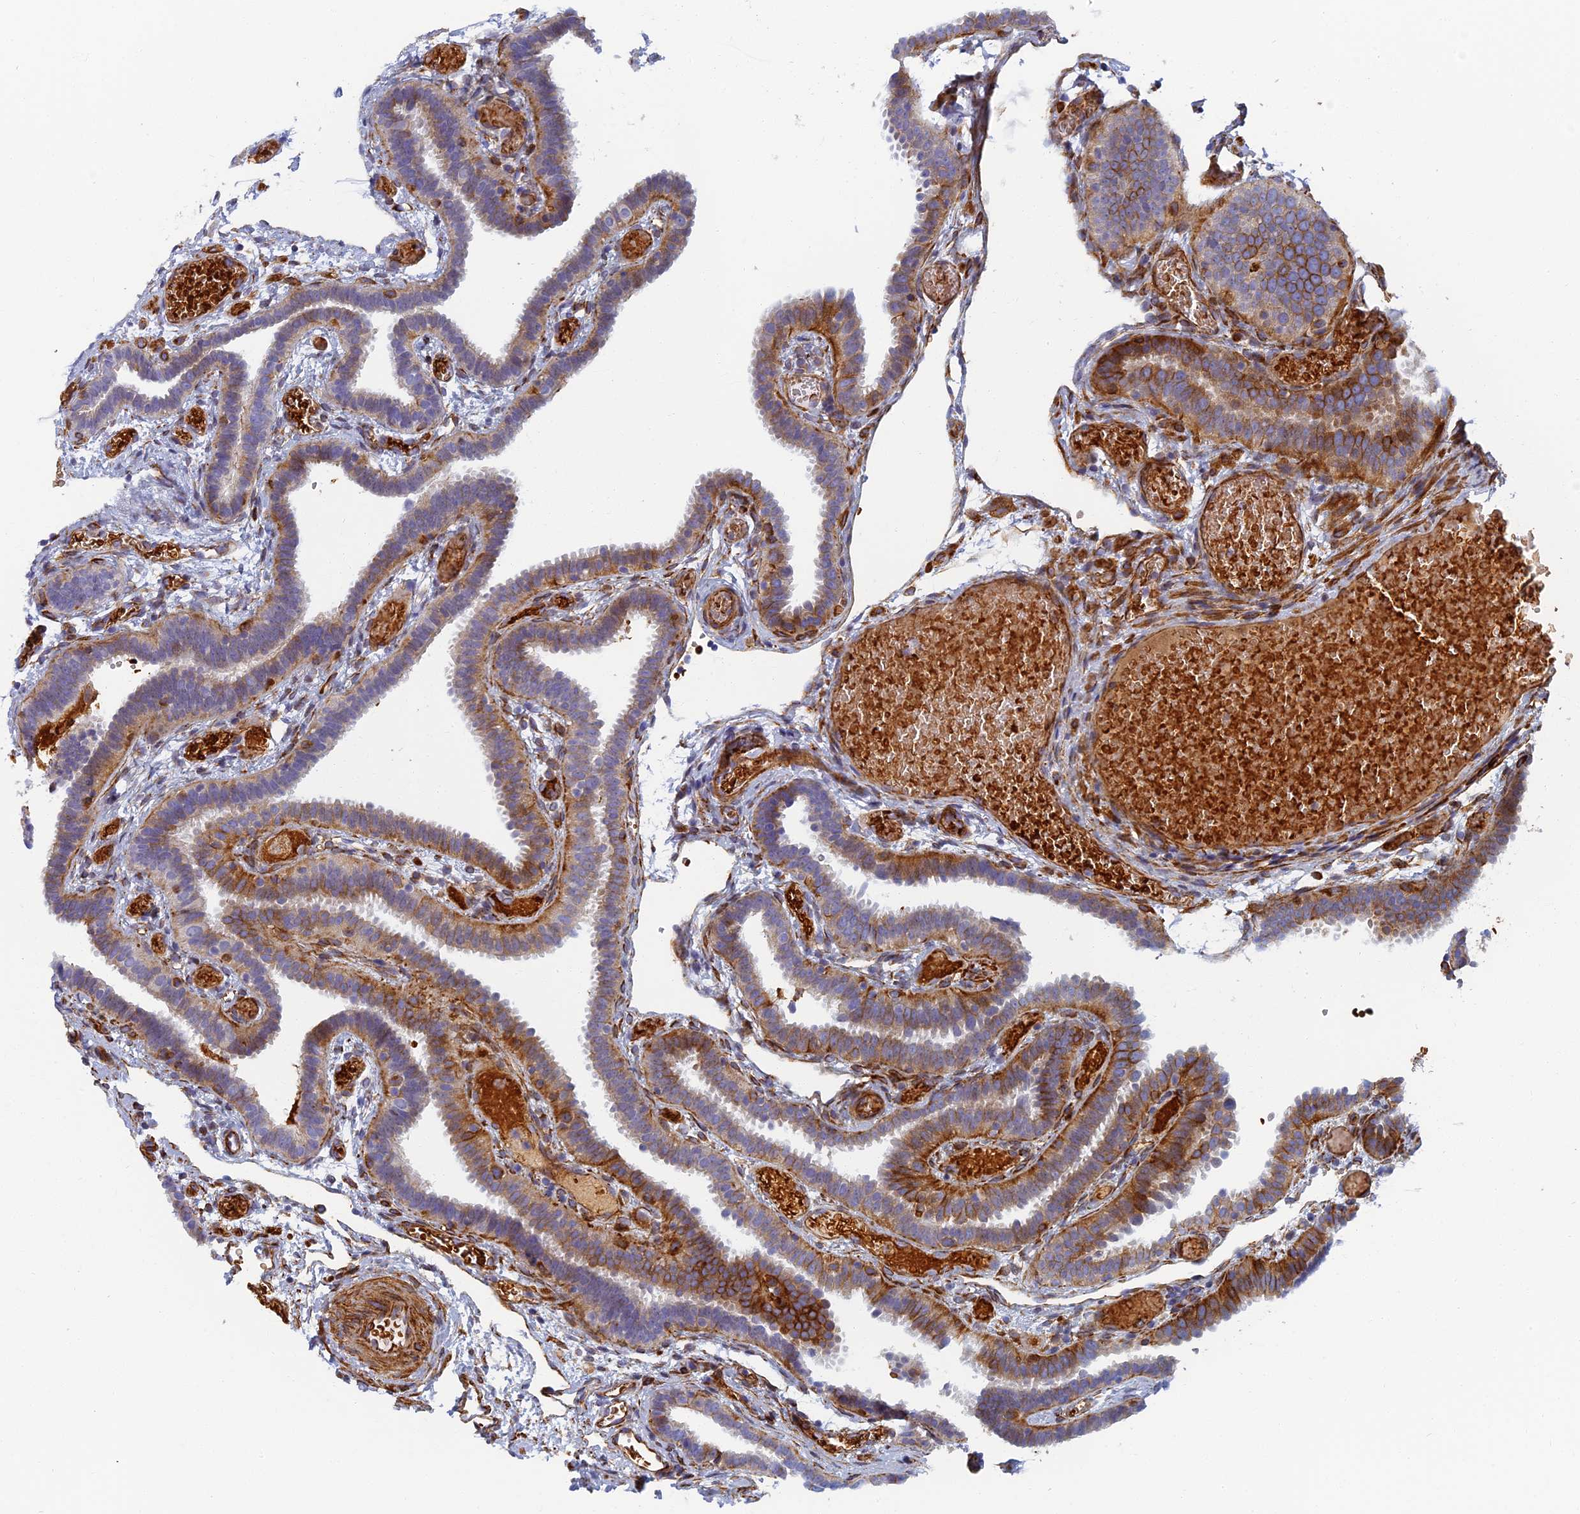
{"staining": {"intensity": "weak", "quantity": "25%-75%", "location": "cytoplasmic/membranous"}, "tissue": "fallopian tube", "cell_type": "Glandular cells", "image_type": "normal", "snomed": [{"axis": "morphology", "description": "Normal tissue, NOS"}, {"axis": "topography", "description": "Fallopian tube"}], "caption": "A photomicrograph of fallopian tube stained for a protein reveals weak cytoplasmic/membranous brown staining in glandular cells.", "gene": "ABCB10", "patient": {"sex": "female", "age": 37}}